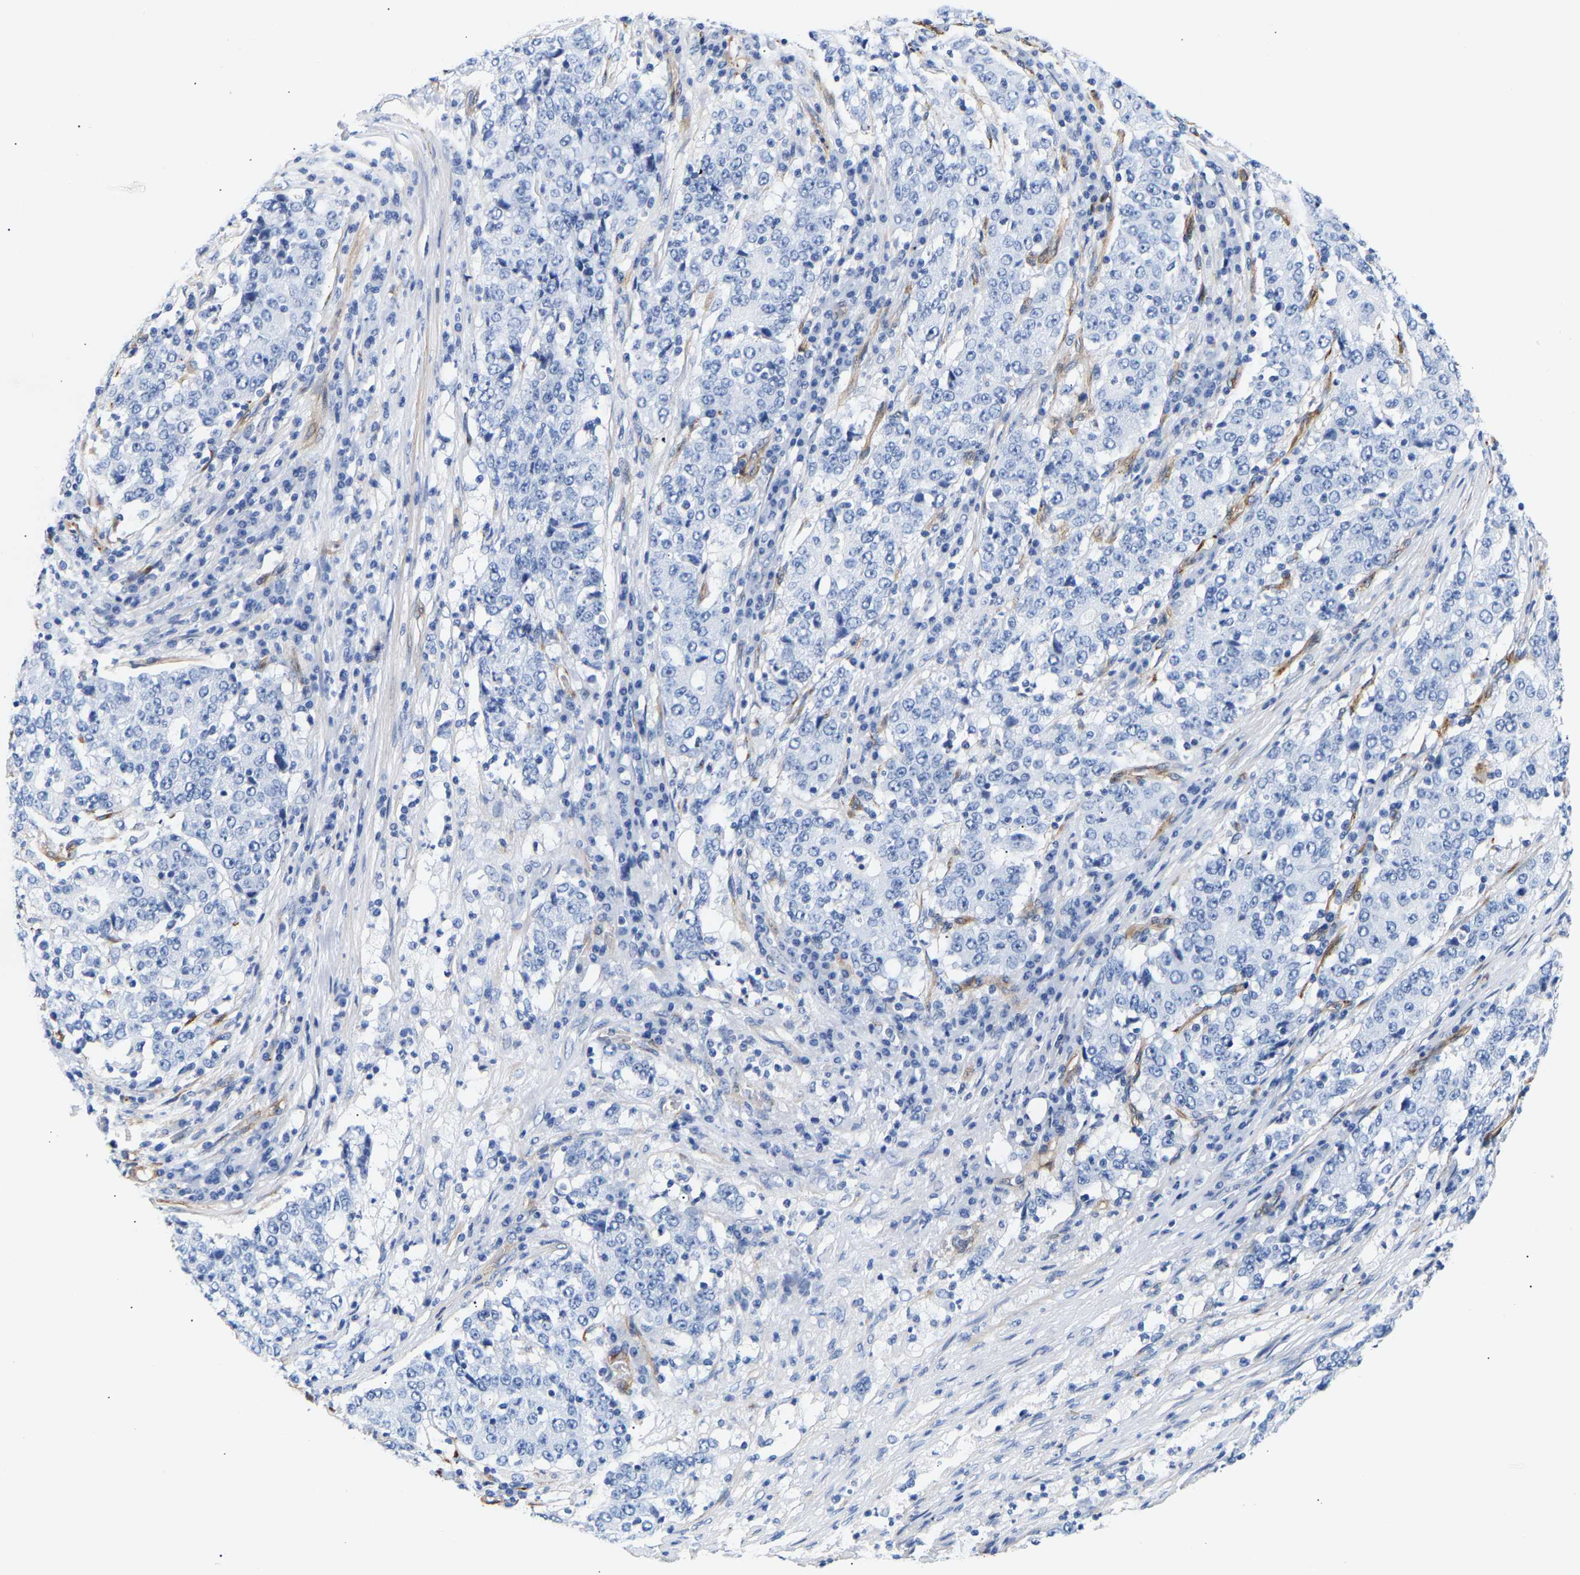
{"staining": {"intensity": "negative", "quantity": "none", "location": "none"}, "tissue": "stomach cancer", "cell_type": "Tumor cells", "image_type": "cancer", "snomed": [{"axis": "morphology", "description": "Adenocarcinoma, NOS"}, {"axis": "topography", "description": "Stomach"}], "caption": "Protein analysis of stomach cancer exhibits no significant expression in tumor cells.", "gene": "IGFBP7", "patient": {"sex": "male", "age": 59}}